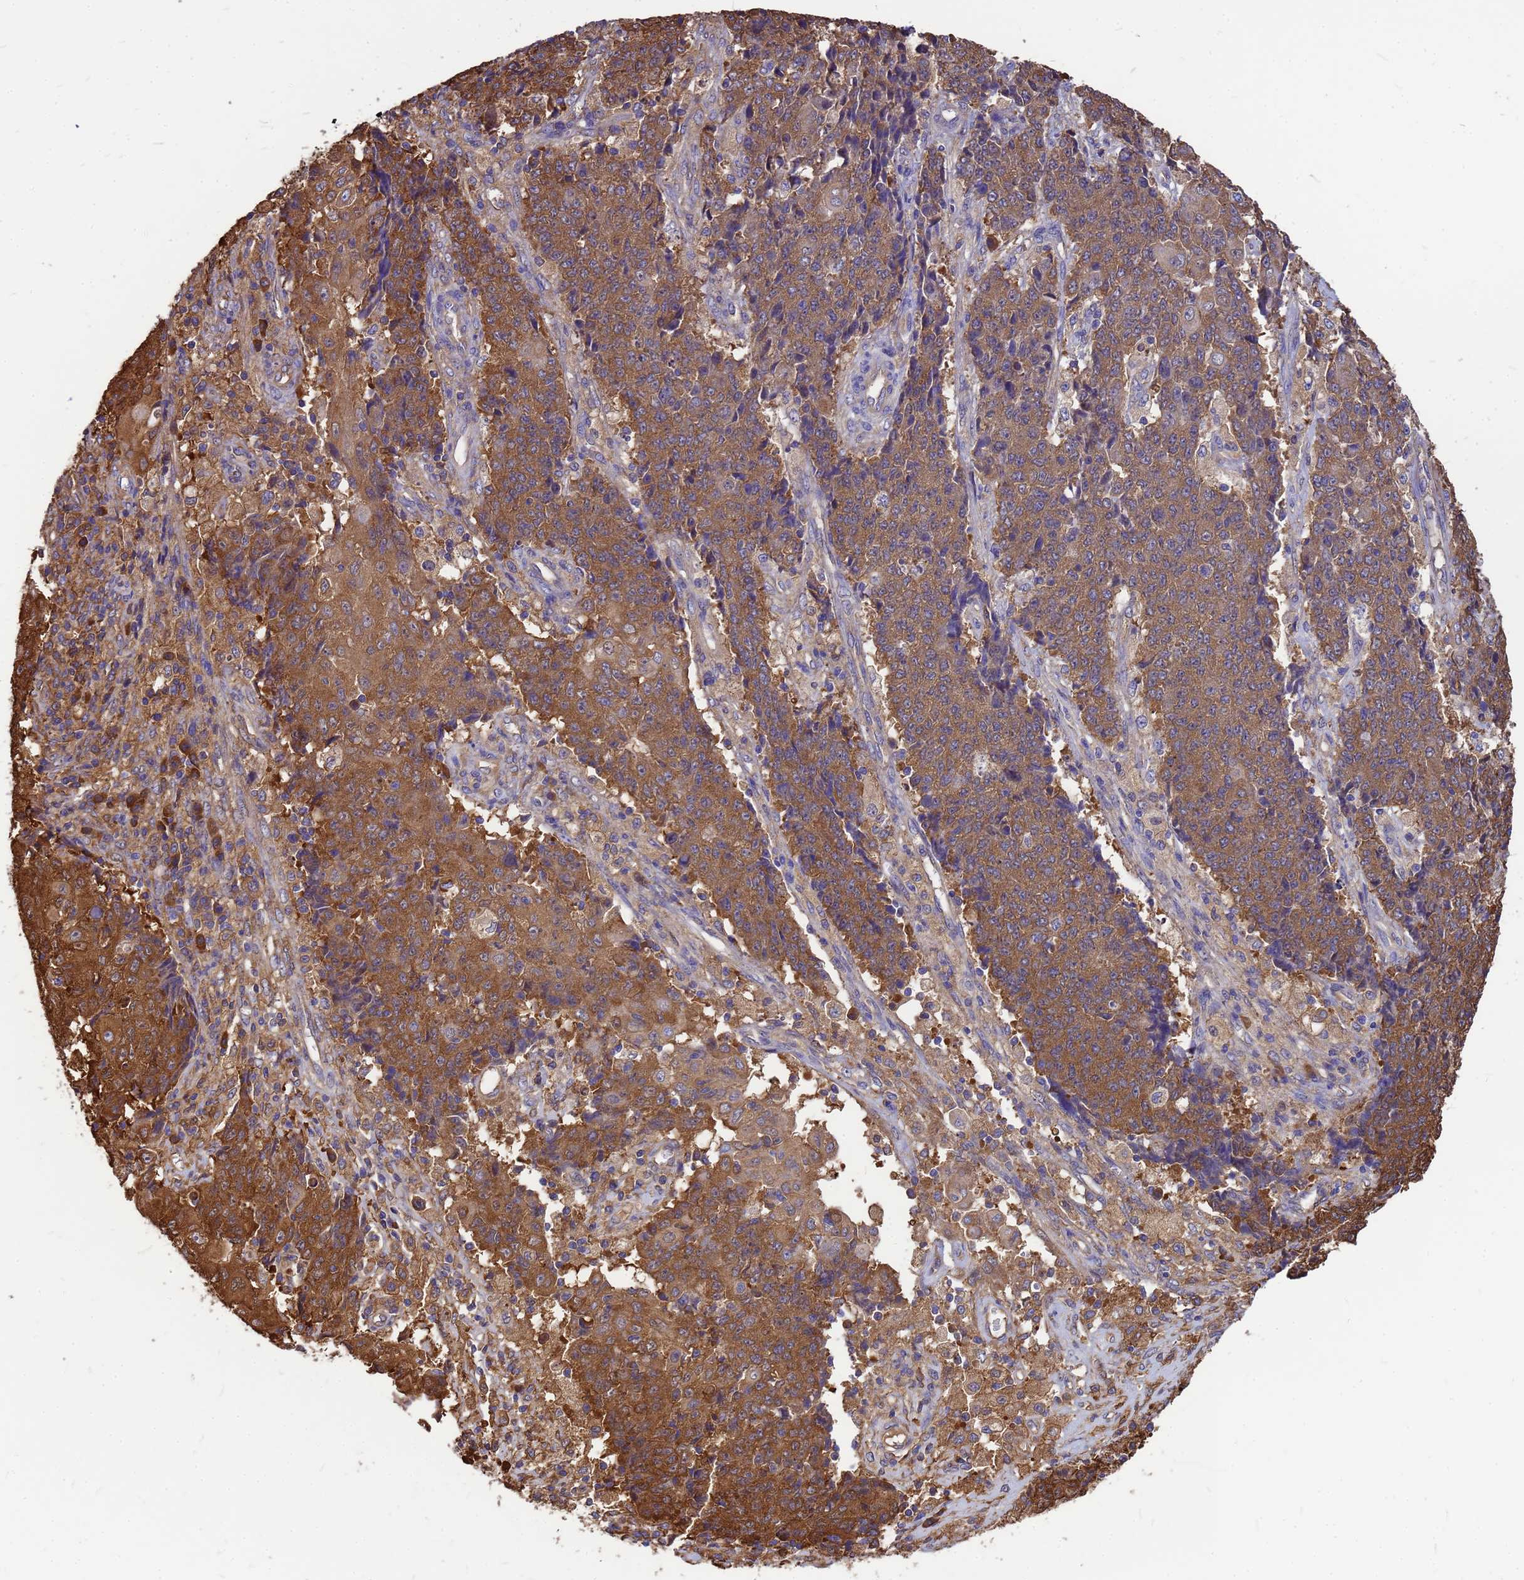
{"staining": {"intensity": "moderate", "quantity": ">75%", "location": "cytoplasmic/membranous"}, "tissue": "ovarian cancer", "cell_type": "Tumor cells", "image_type": "cancer", "snomed": [{"axis": "morphology", "description": "Carcinoma, endometroid"}, {"axis": "topography", "description": "Ovary"}], "caption": "Immunohistochemistry (IHC) of ovarian cancer (endometroid carcinoma) reveals medium levels of moderate cytoplasmic/membranous staining in approximately >75% of tumor cells.", "gene": "GID4", "patient": {"sex": "female", "age": 42}}